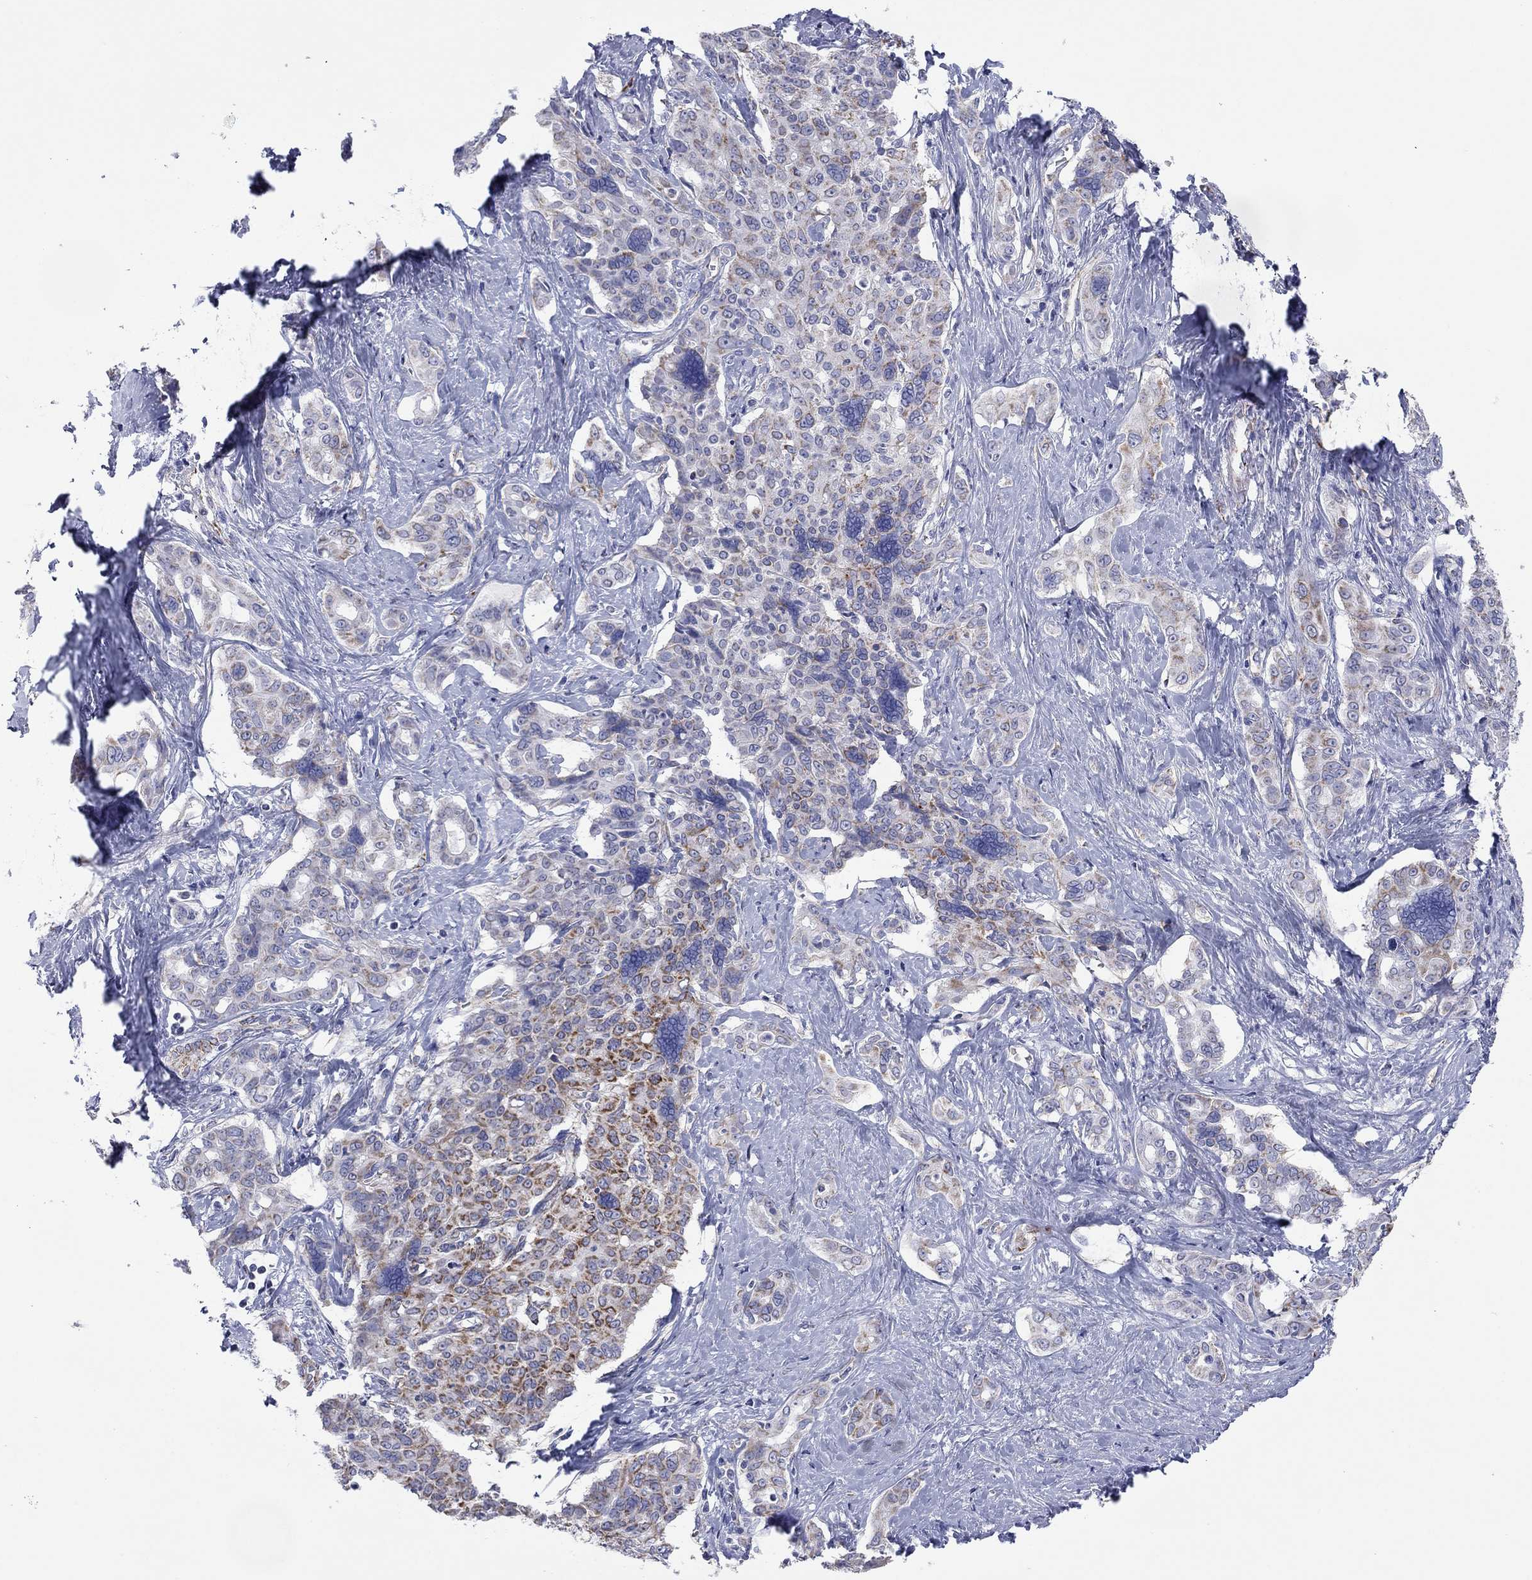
{"staining": {"intensity": "strong", "quantity": "<25%", "location": "cytoplasmic/membranous"}, "tissue": "liver cancer", "cell_type": "Tumor cells", "image_type": "cancer", "snomed": [{"axis": "morphology", "description": "Cholangiocarcinoma"}, {"axis": "topography", "description": "Liver"}], "caption": "A micrograph of liver cancer stained for a protein displays strong cytoplasmic/membranous brown staining in tumor cells.", "gene": "MGST3", "patient": {"sex": "female", "age": 47}}